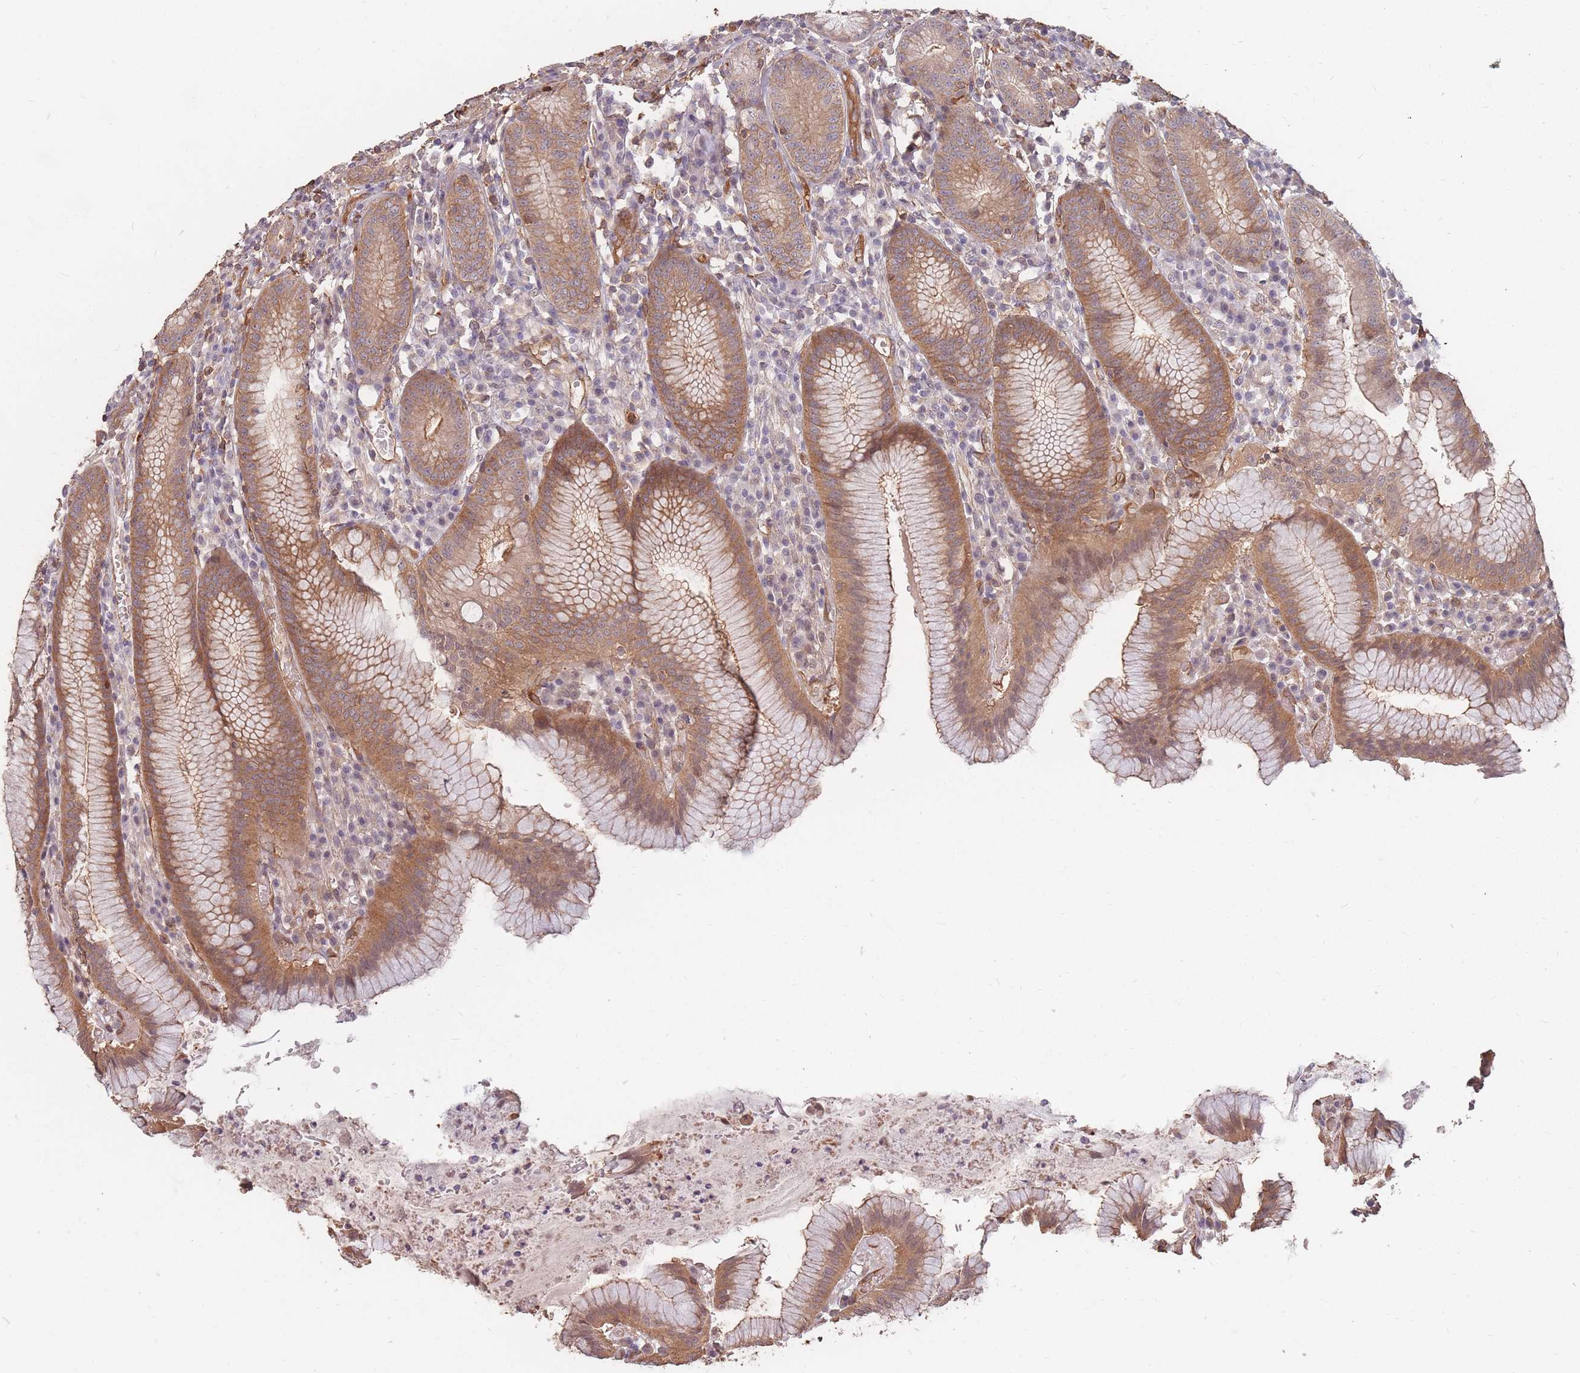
{"staining": {"intensity": "strong", "quantity": ">75%", "location": "cytoplasmic/membranous"}, "tissue": "stomach", "cell_type": "Glandular cells", "image_type": "normal", "snomed": [{"axis": "morphology", "description": "Normal tissue, NOS"}, {"axis": "topography", "description": "Stomach"}], "caption": "Immunohistochemistry staining of normal stomach, which reveals high levels of strong cytoplasmic/membranous expression in about >75% of glandular cells indicating strong cytoplasmic/membranous protein staining. The staining was performed using DAB (brown) for protein detection and nuclei were counterstained in hematoxylin (blue).", "gene": "PLS3", "patient": {"sex": "male", "age": 55}}